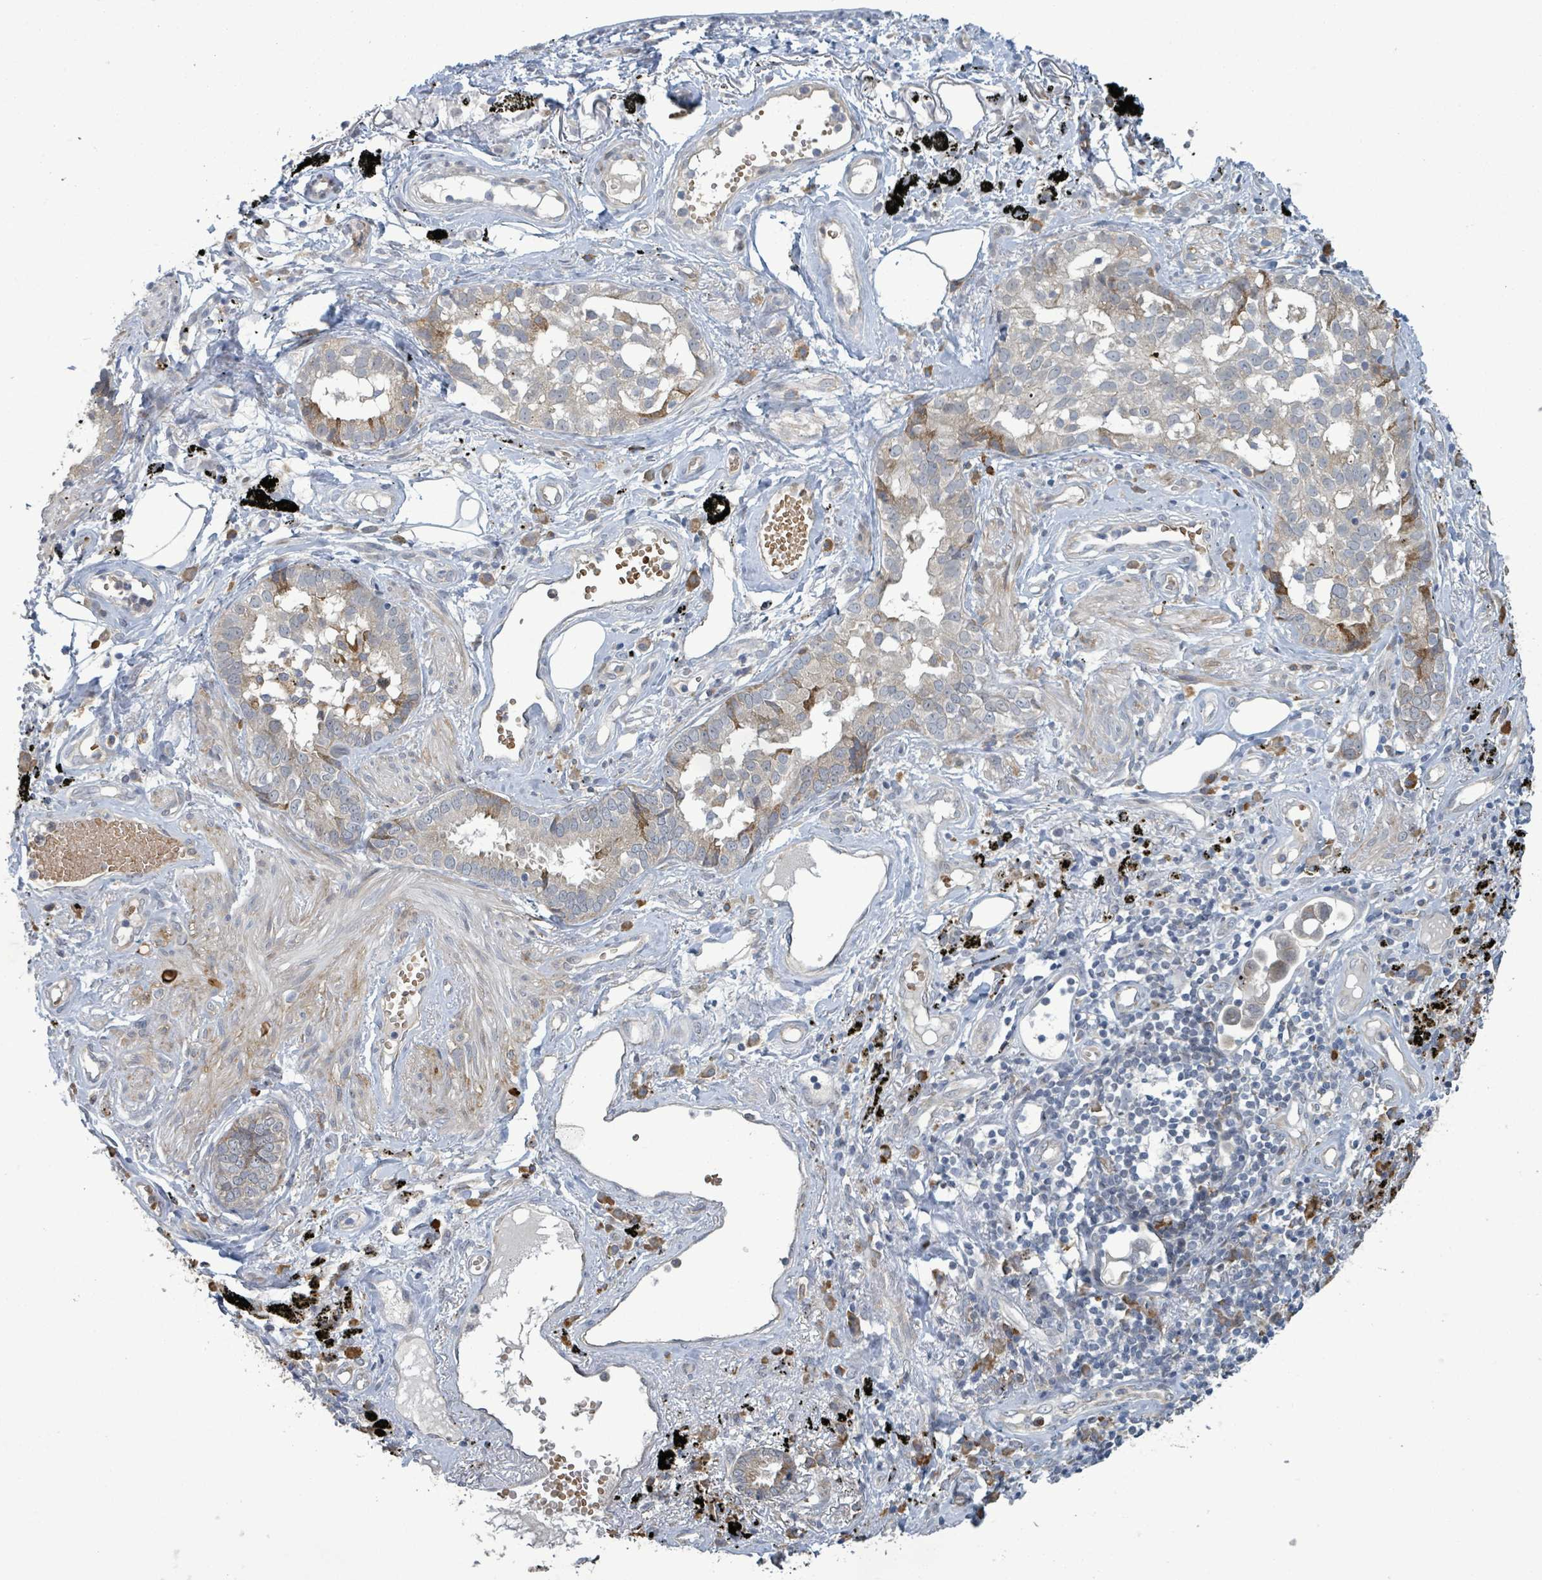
{"staining": {"intensity": "moderate", "quantity": "<25%", "location": "cytoplasmic/membranous"}, "tissue": "lung cancer", "cell_type": "Tumor cells", "image_type": "cancer", "snomed": [{"axis": "morphology", "description": "Adenocarcinoma, NOS"}, {"axis": "topography", "description": "Lung"}], "caption": "About <25% of tumor cells in human lung cancer (adenocarcinoma) display moderate cytoplasmic/membranous protein positivity as visualized by brown immunohistochemical staining.", "gene": "SHROOM2", "patient": {"sex": "male", "age": 67}}